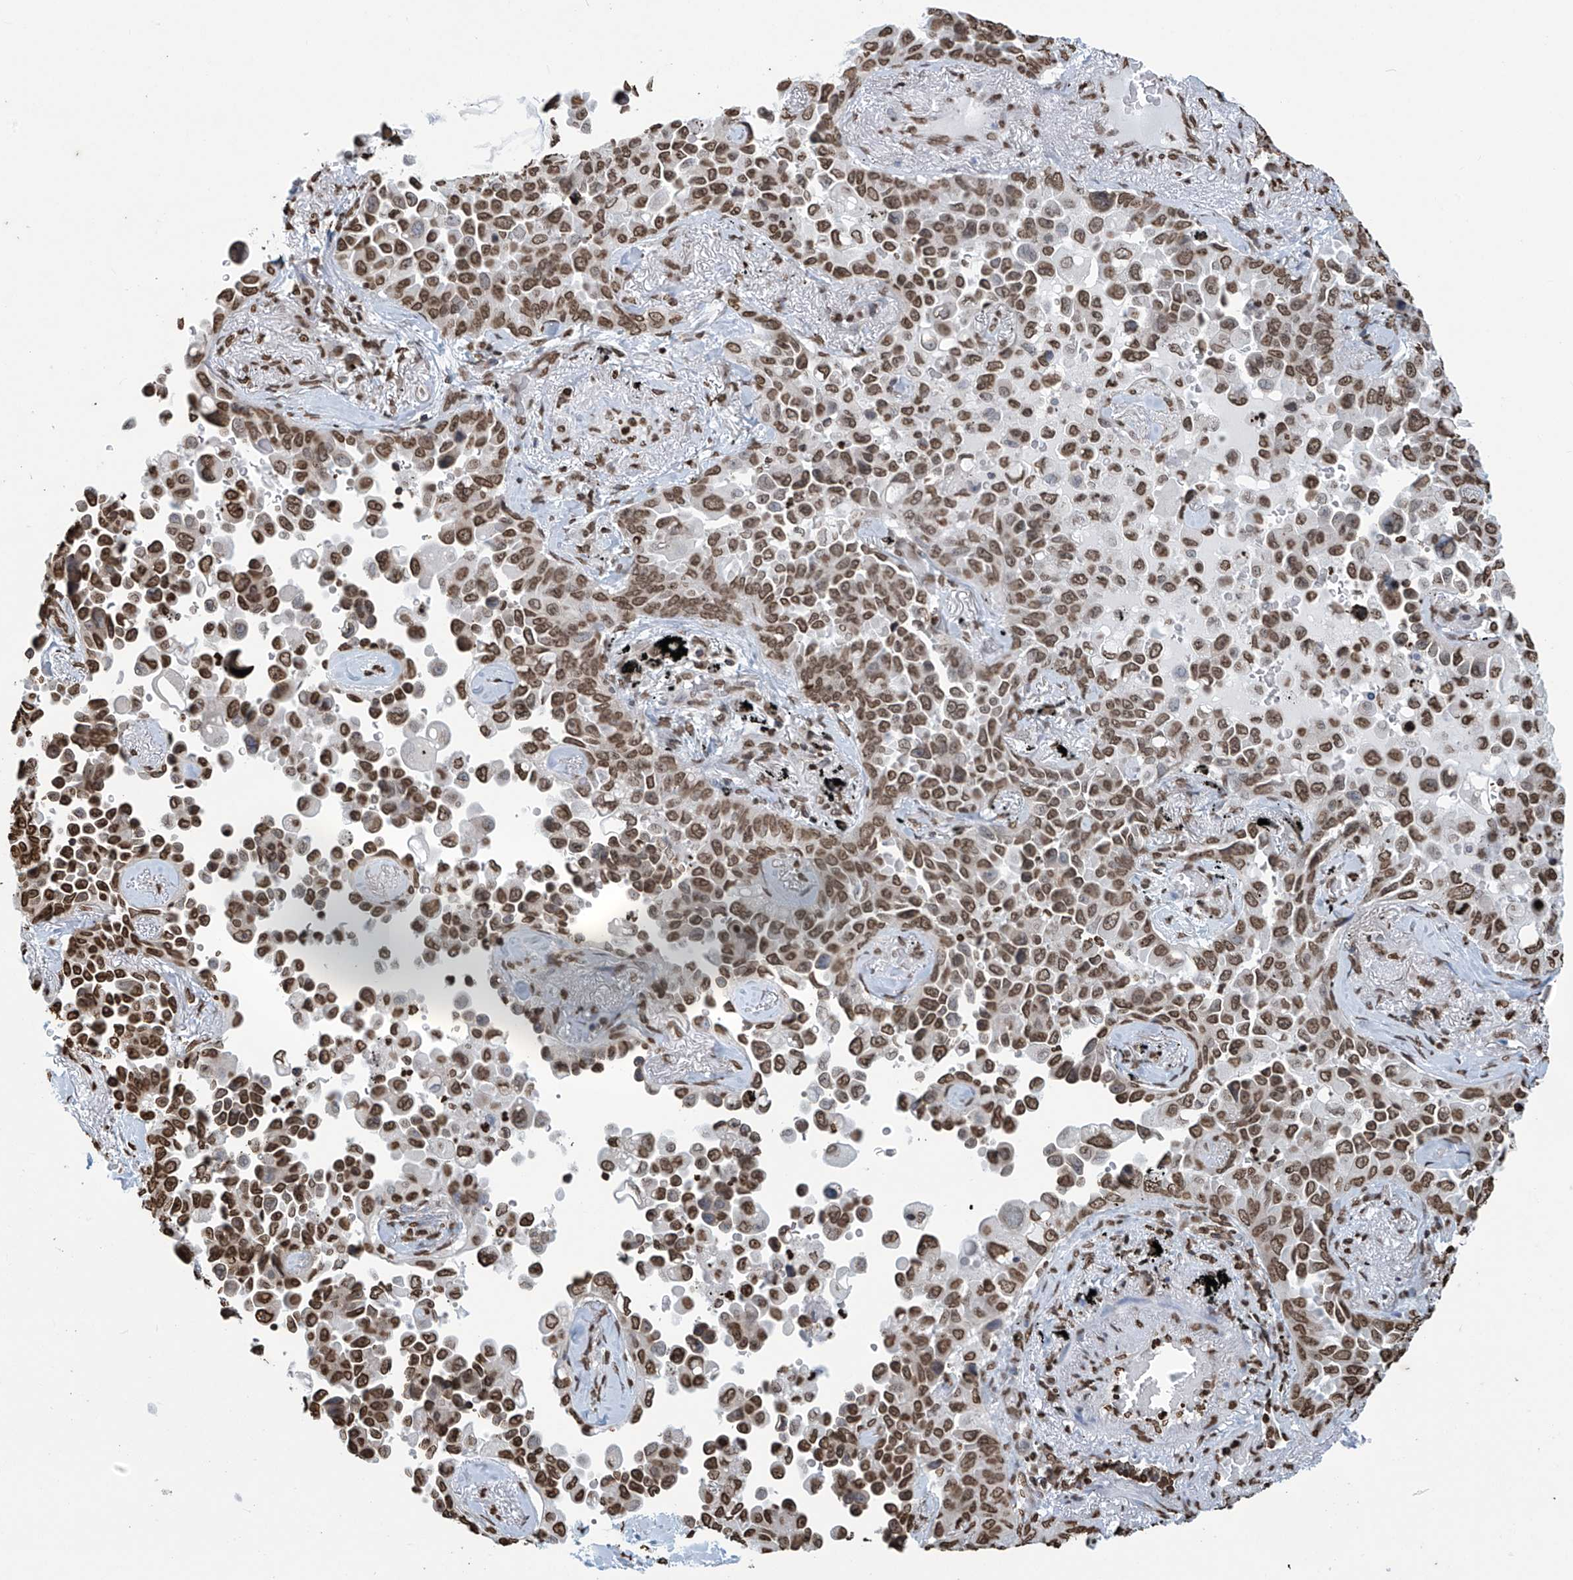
{"staining": {"intensity": "strong", "quantity": ">75%", "location": "nuclear"}, "tissue": "lung cancer", "cell_type": "Tumor cells", "image_type": "cancer", "snomed": [{"axis": "morphology", "description": "Adenocarcinoma, NOS"}, {"axis": "topography", "description": "Lung"}], "caption": "Adenocarcinoma (lung) tissue reveals strong nuclear positivity in about >75% of tumor cells, visualized by immunohistochemistry.", "gene": "DPPA2", "patient": {"sex": "female", "age": 67}}